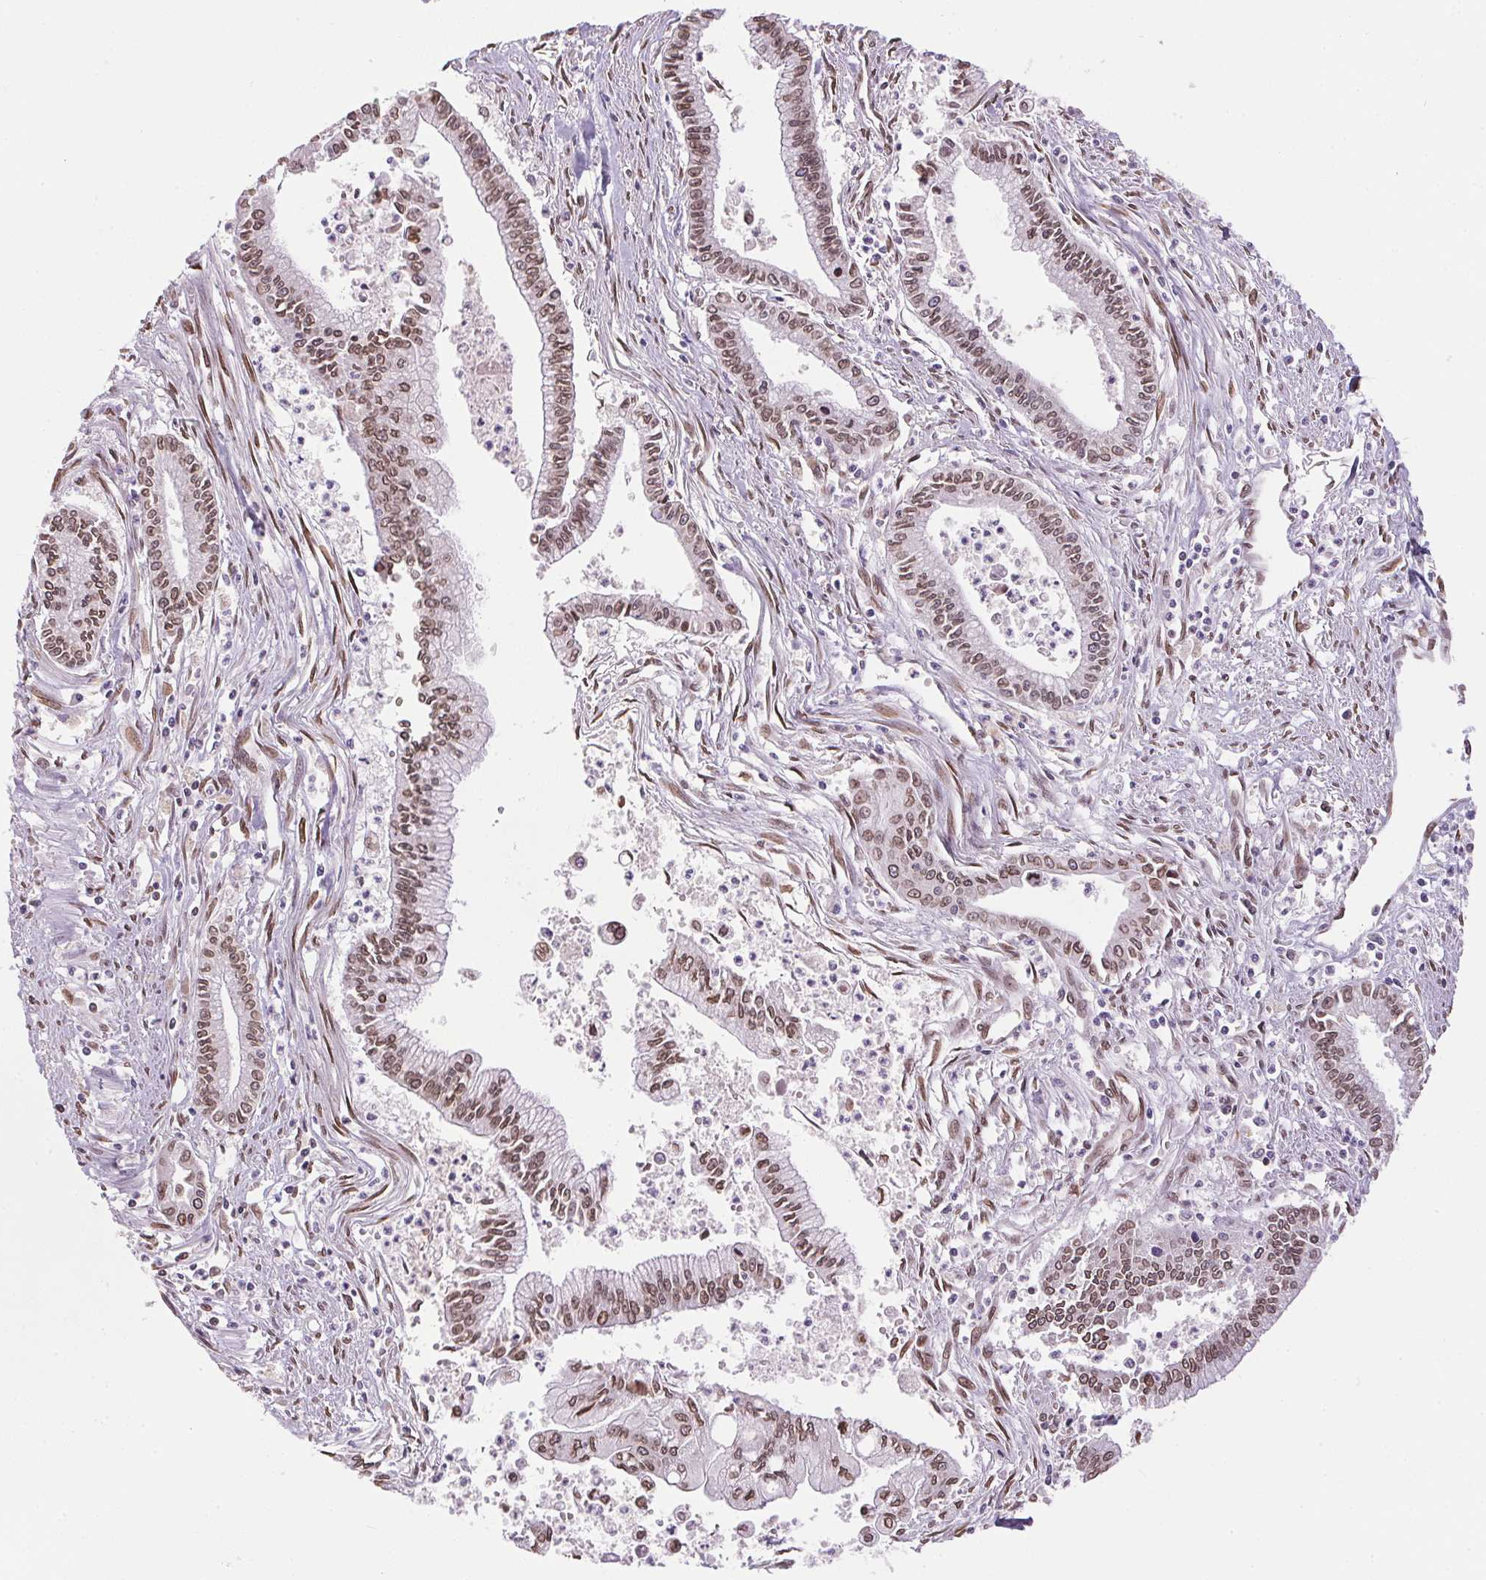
{"staining": {"intensity": "moderate", "quantity": ">75%", "location": "cytoplasmic/membranous,nuclear"}, "tissue": "pancreatic cancer", "cell_type": "Tumor cells", "image_type": "cancer", "snomed": [{"axis": "morphology", "description": "Adenocarcinoma, NOS"}, {"axis": "topography", "description": "Pancreas"}], "caption": "Immunohistochemistry (IHC) of adenocarcinoma (pancreatic) reveals medium levels of moderate cytoplasmic/membranous and nuclear positivity in about >75% of tumor cells.", "gene": "TMEM175", "patient": {"sex": "female", "age": 65}}